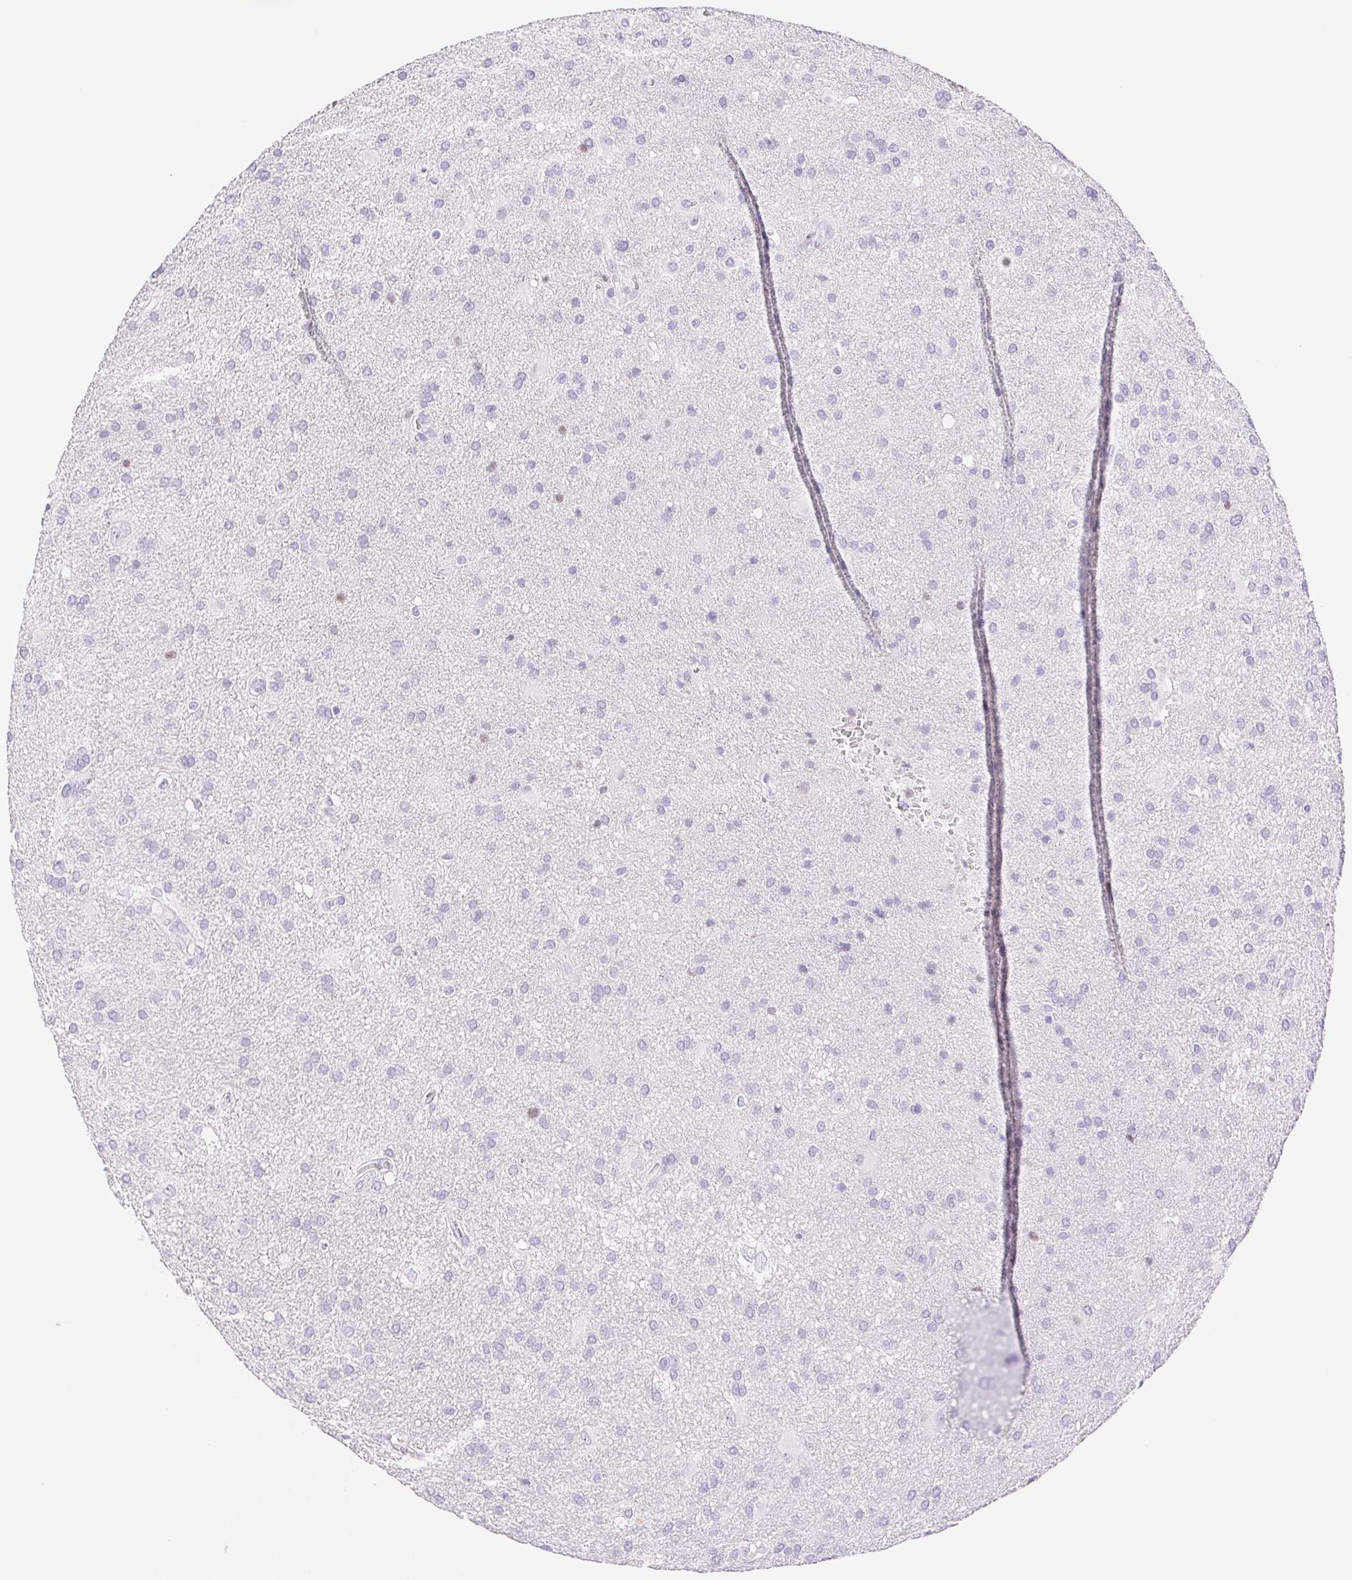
{"staining": {"intensity": "negative", "quantity": "none", "location": "none"}, "tissue": "glioma", "cell_type": "Tumor cells", "image_type": "cancer", "snomed": [{"axis": "morphology", "description": "Glioma, malignant, Low grade"}, {"axis": "topography", "description": "Brain"}], "caption": "A histopathology image of human malignant glioma (low-grade) is negative for staining in tumor cells. (DAB (3,3'-diaminobenzidine) immunohistochemistry visualized using brightfield microscopy, high magnification).", "gene": "ST8SIA3", "patient": {"sex": "male", "age": 66}}